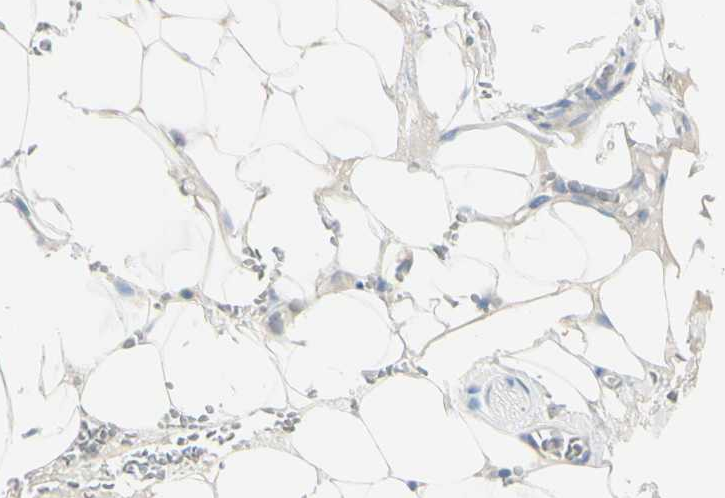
{"staining": {"intensity": "negative", "quantity": "none", "location": "none"}, "tissue": "adipose tissue", "cell_type": "Adipocytes", "image_type": "normal", "snomed": [{"axis": "morphology", "description": "Normal tissue, NOS"}, {"axis": "topography", "description": "Peripheral nerve tissue"}], "caption": "Immunohistochemistry of unremarkable adipose tissue exhibits no staining in adipocytes.", "gene": "ASB9", "patient": {"sex": "male", "age": 70}}